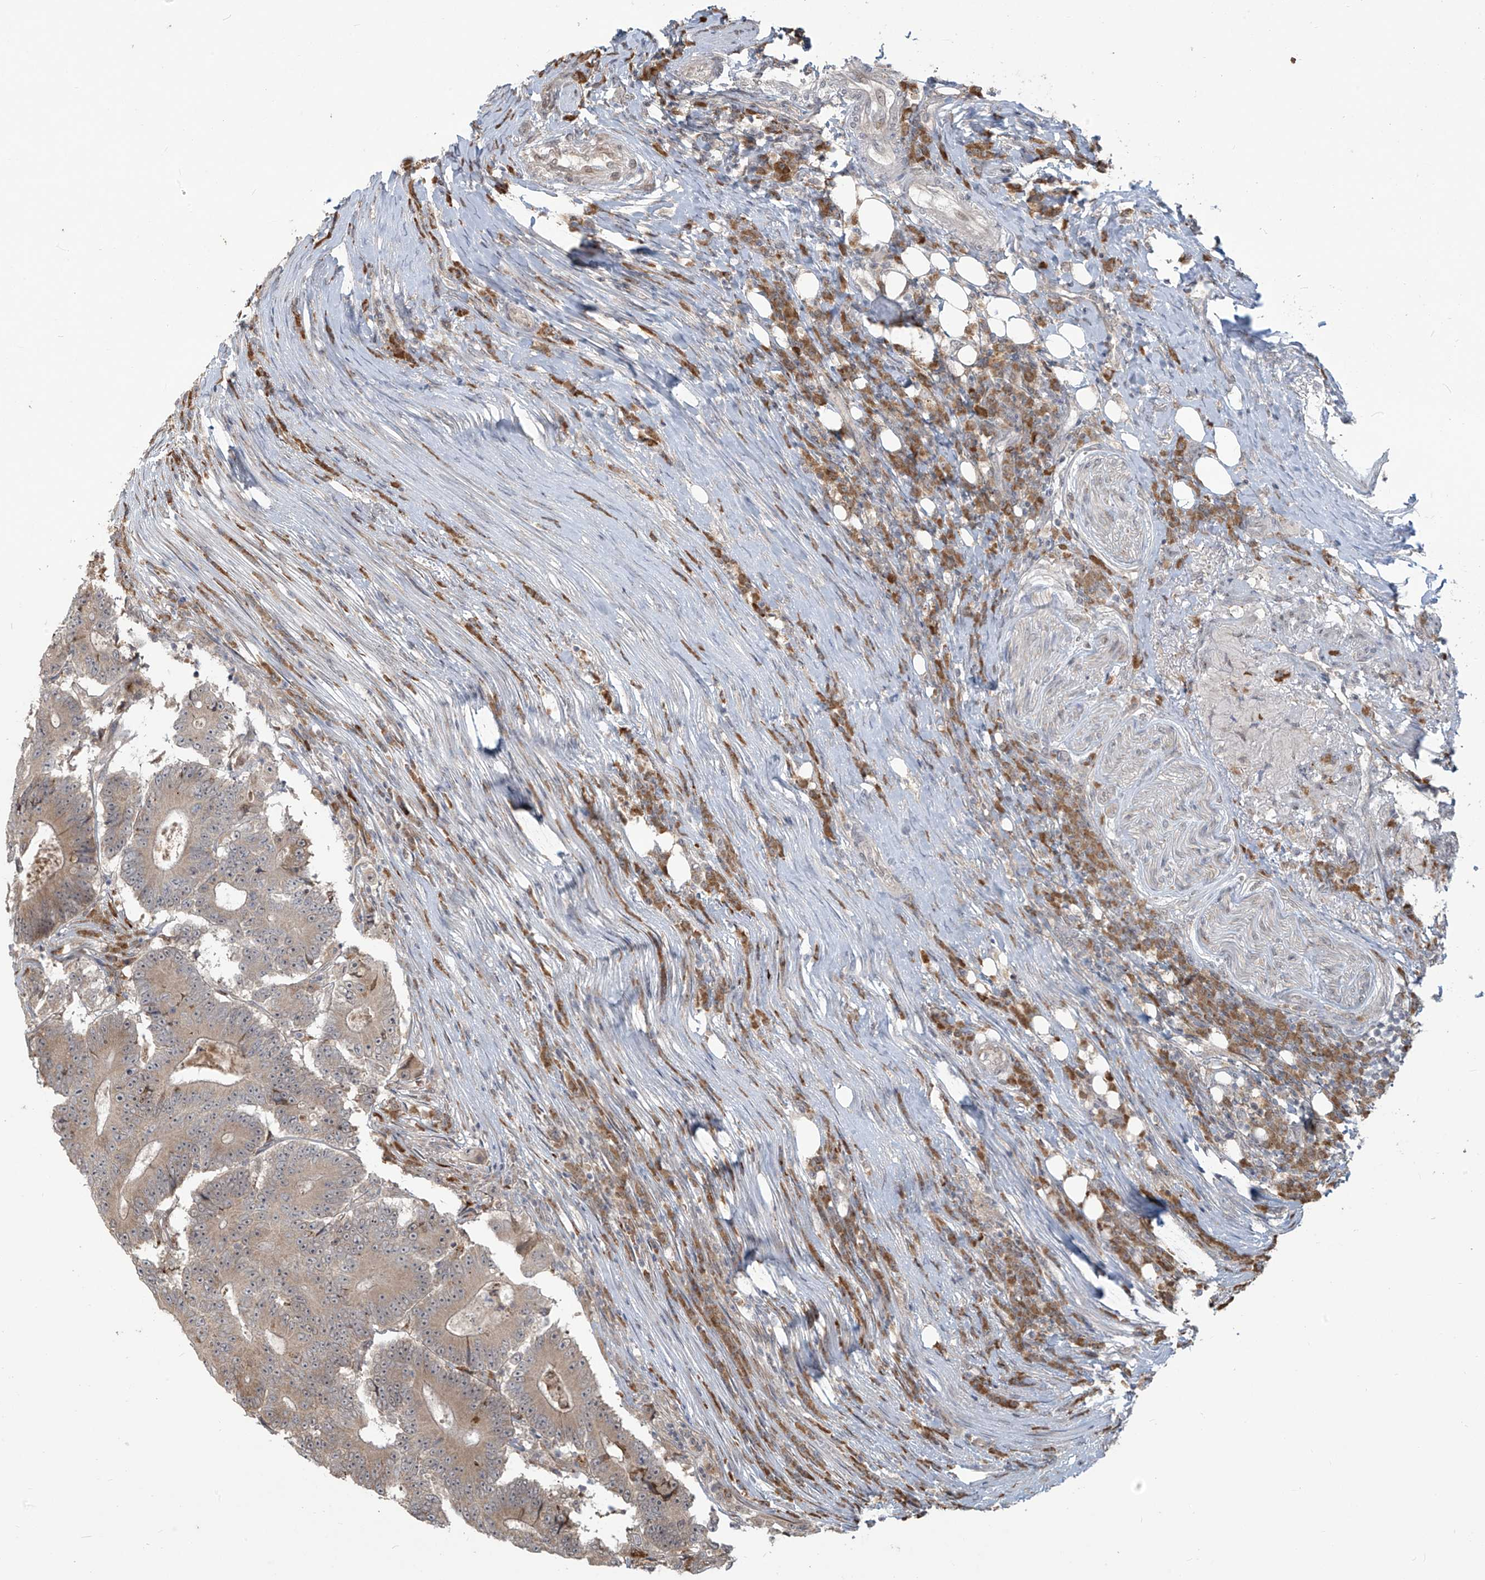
{"staining": {"intensity": "moderate", "quantity": ">75%", "location": "cytoplasmic/membranous"}, "tissue": "colorectal cancer", "cell_type": "Tumor cells", "image_type": "cancer", "snomed": [{"axis": "morphology", "description": "Adenocarcinoma, NOS"}, {"axis": "topography", "description": "Colon"}], "caption": "Brown immunohistochemical staining in colorectal adenocarcinoma shows moderate cytoplasmic/membranous expression in about >75% of tumor cells.", "gene": "PLEKHM3", "patient": {"sex": "male", "age": 83}}